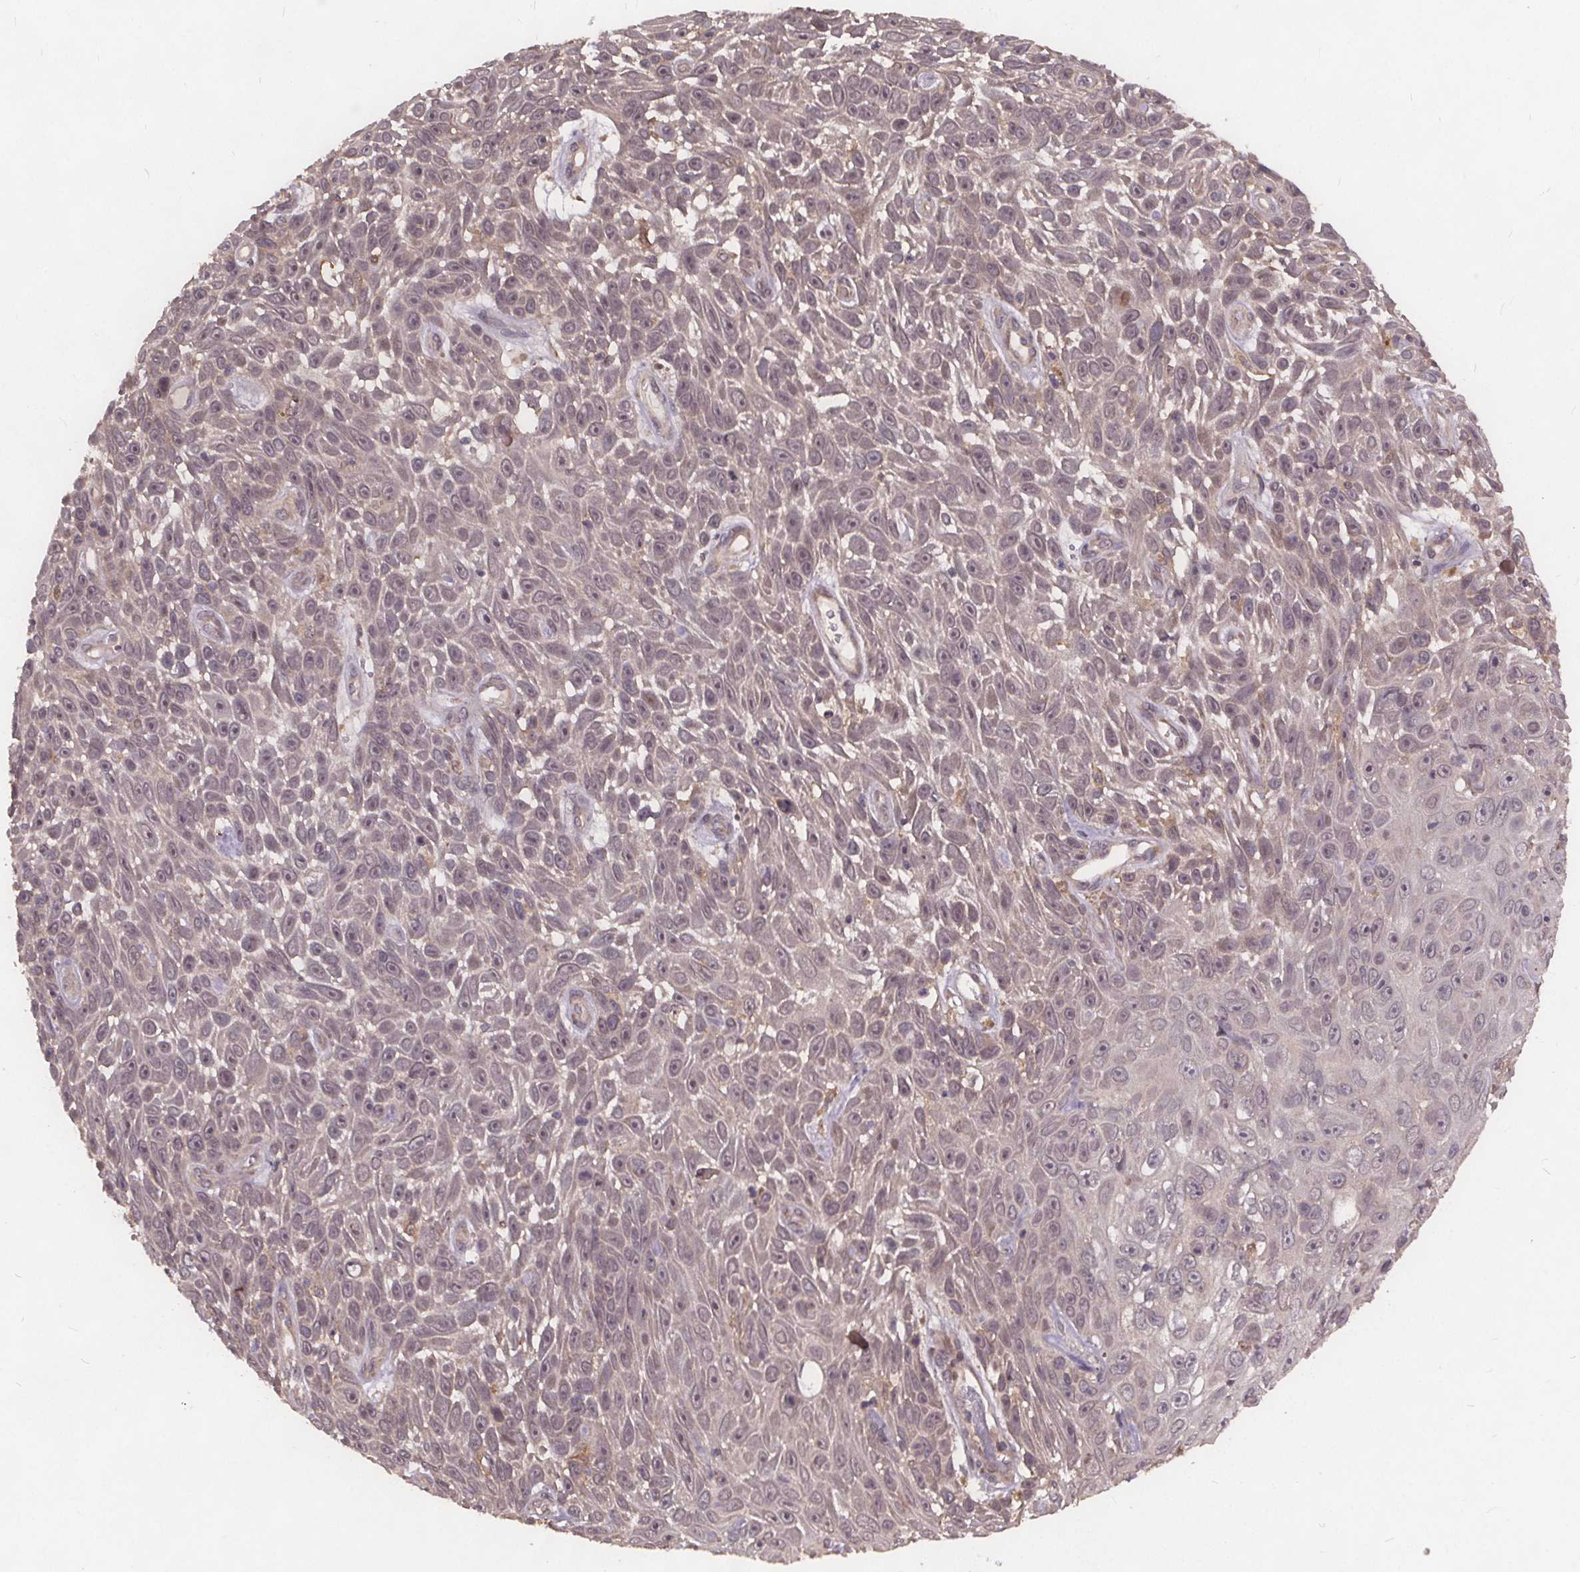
{"staining": {"intensity": "weak", "quantity": "<25%", "location": "nuclear"}, "tissue": "skin cancer", "cell_type": "Tumor cells", "image_type": "cancer", "snomed": [{"axis": "morphology", "description": "Squamous cell carcinoma, NOS"}, {"axis": "topography", "description": "Skin"}], "caption": "An immunohistochemistry (IHC) photomicrograph of squamous cell carcinoma (skin) is shown. There is no staining in tumor cells of squamous cell carcinoma (skin).", "gene": "USP9X", "patient": {"sex": "male", "age": 82}}